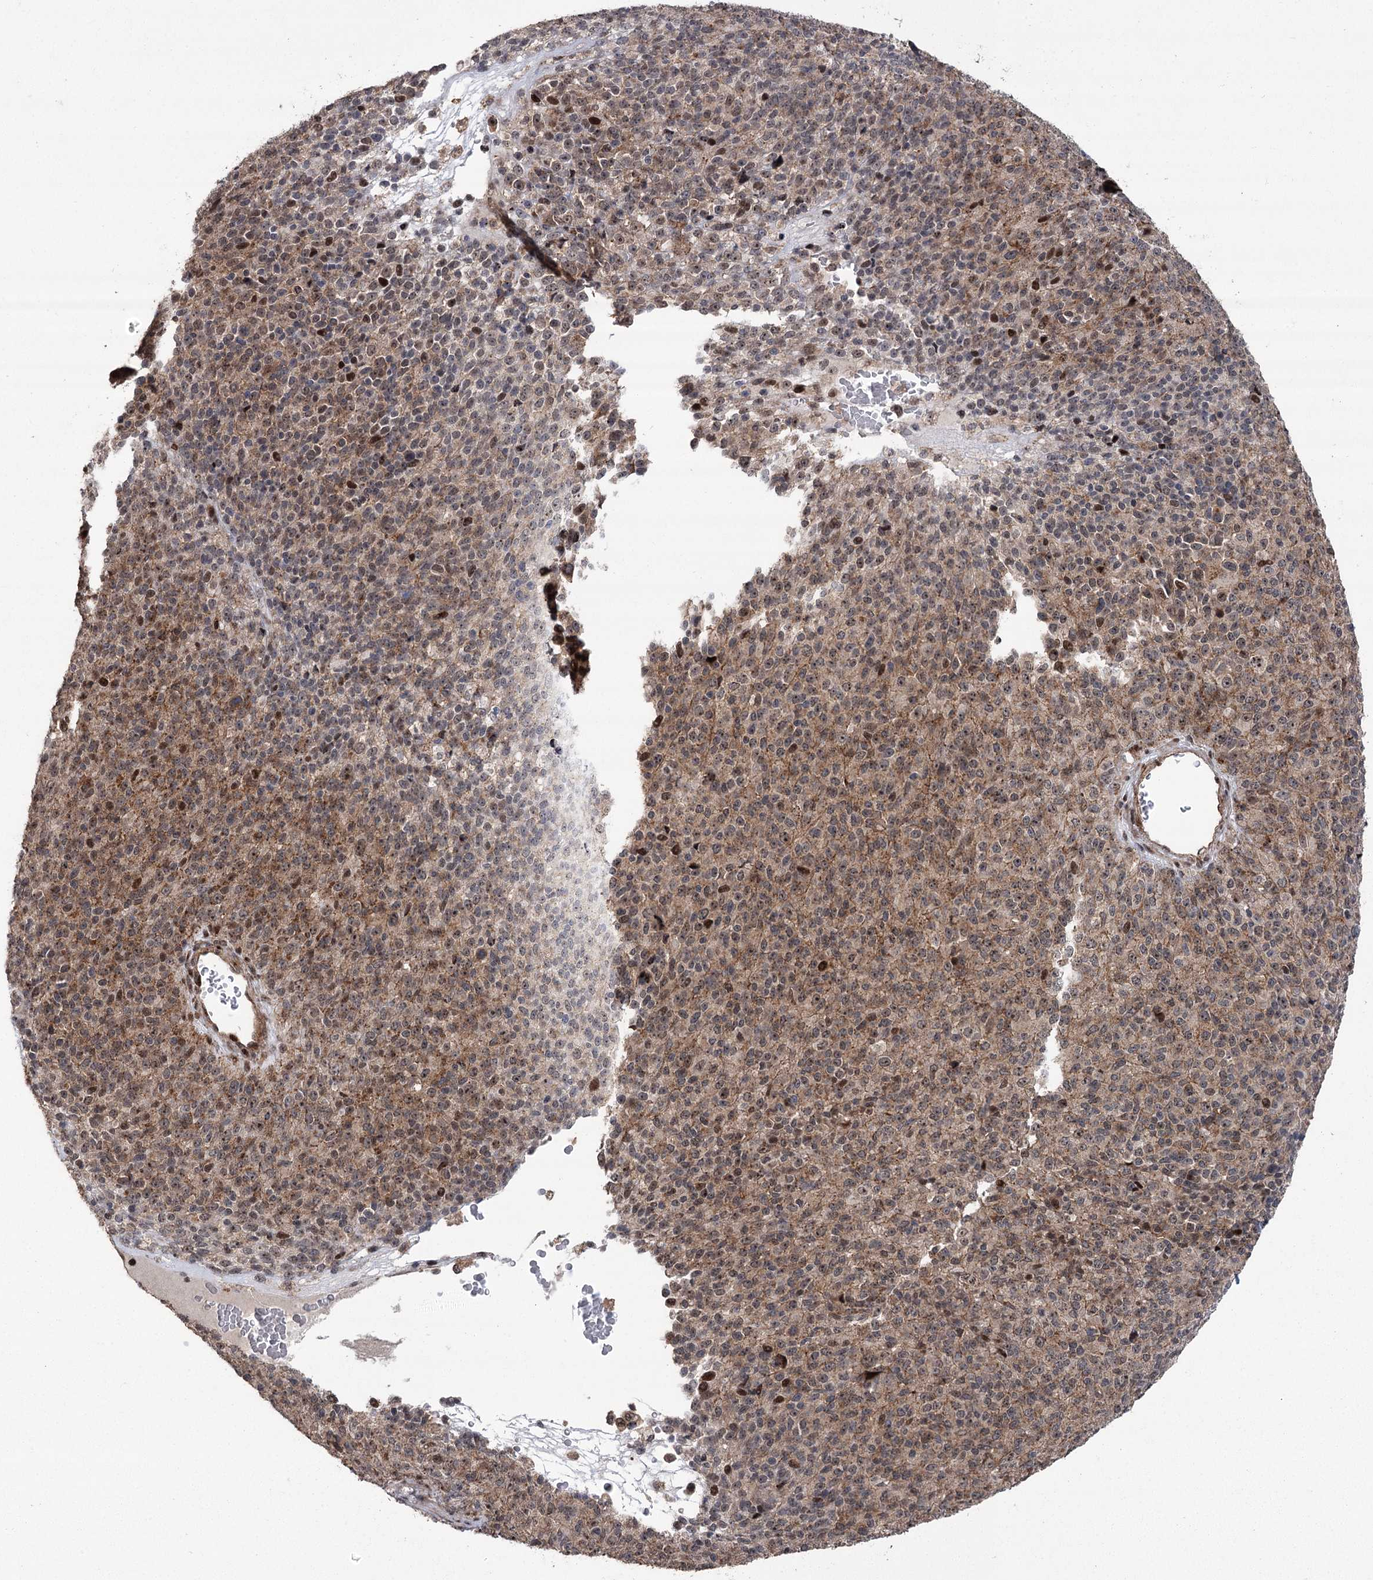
{"staining": {"intensity": "moderate", "quantity": ">75%", "location": "nuclear"}, "tissue": "melanoma", "cell_type": "Tumor cells", "image_type": "cancer", "snomed": [{"axis": "morphology", "description": "Malignant melanoma, Metastatic site"}, {"axis": "topography", "description": "Brain"}], "caption": "Immunohistochemistry (DAB (3,3'-diaminobenzidine)) staining of melanoma exhibits moderate nuclear protein staining in approximately >75% of tumor cells. The staining was performed using DAB to visualize the protein expression in brown, while the nuclei were stained in blue with hematoxylin (Magnification: 20x).", "gene": "PARM1", "patient": {"sex": "female", "age": 56}}